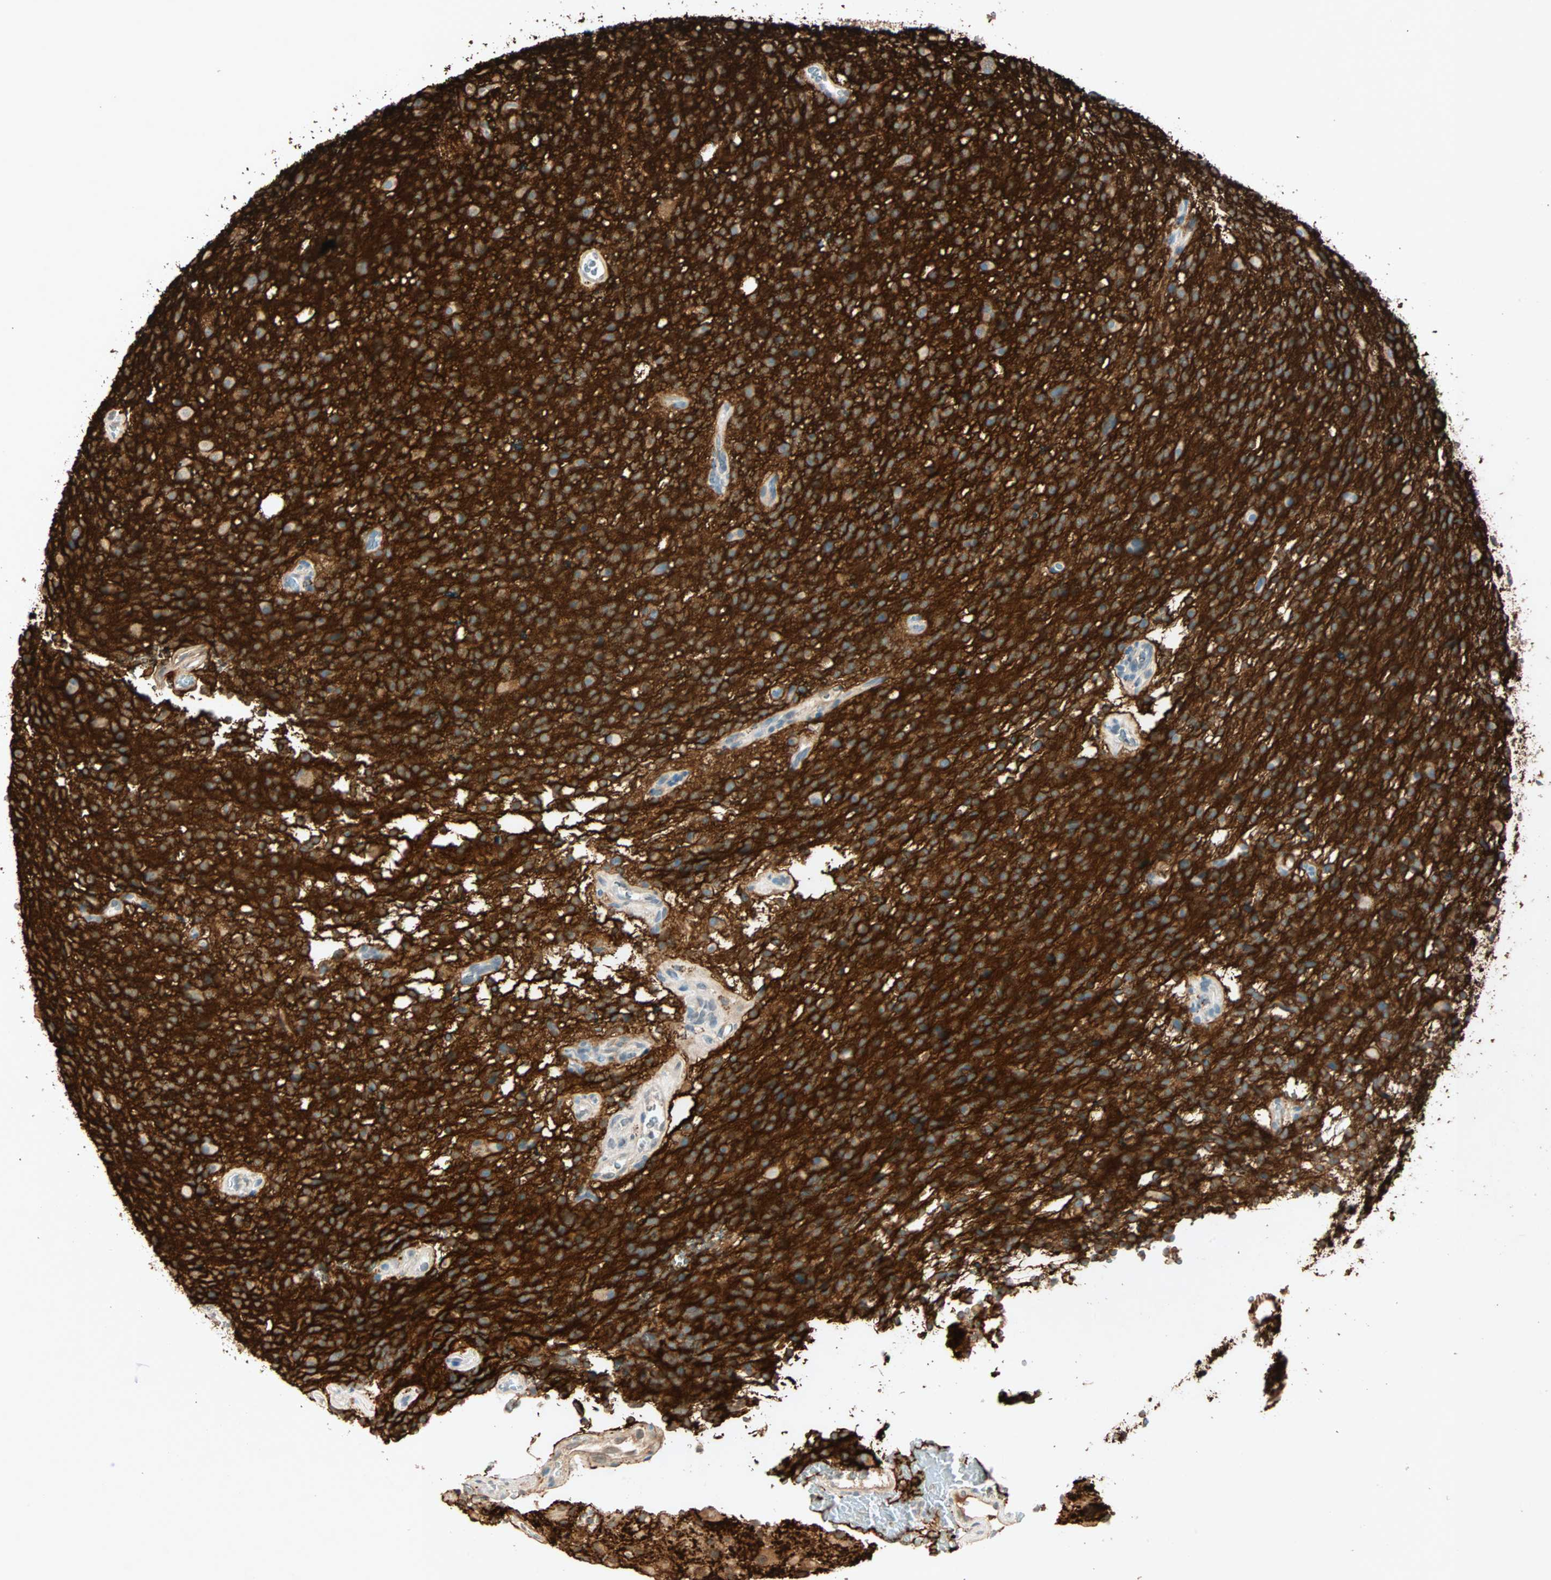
{"staining": {"intensity": "weak", "quantity": ">75%", "location": "cytoplasmic/membranous"}, "tissue": "glioma", "cell_type": "Tumor cells", "image_type": "cancer", "snomed": [{"axis": "morphology", "description": "Glioma, malignant, High grade"}, {"axis": "topography", "description": "Brain"}], "caption": "Immunohistochemistry image of neoplastic tissue: human malignant glioma (high-grade) stained using immunohistochemistry exhibits low levels of weak protein expression localized specifically in the cytoplasmic/membranous of tumor cells, appearing as a cytoplasmic/membranous brown color.", "gene": "BCAN", "patient": {"sex": "male", "age": 48}}